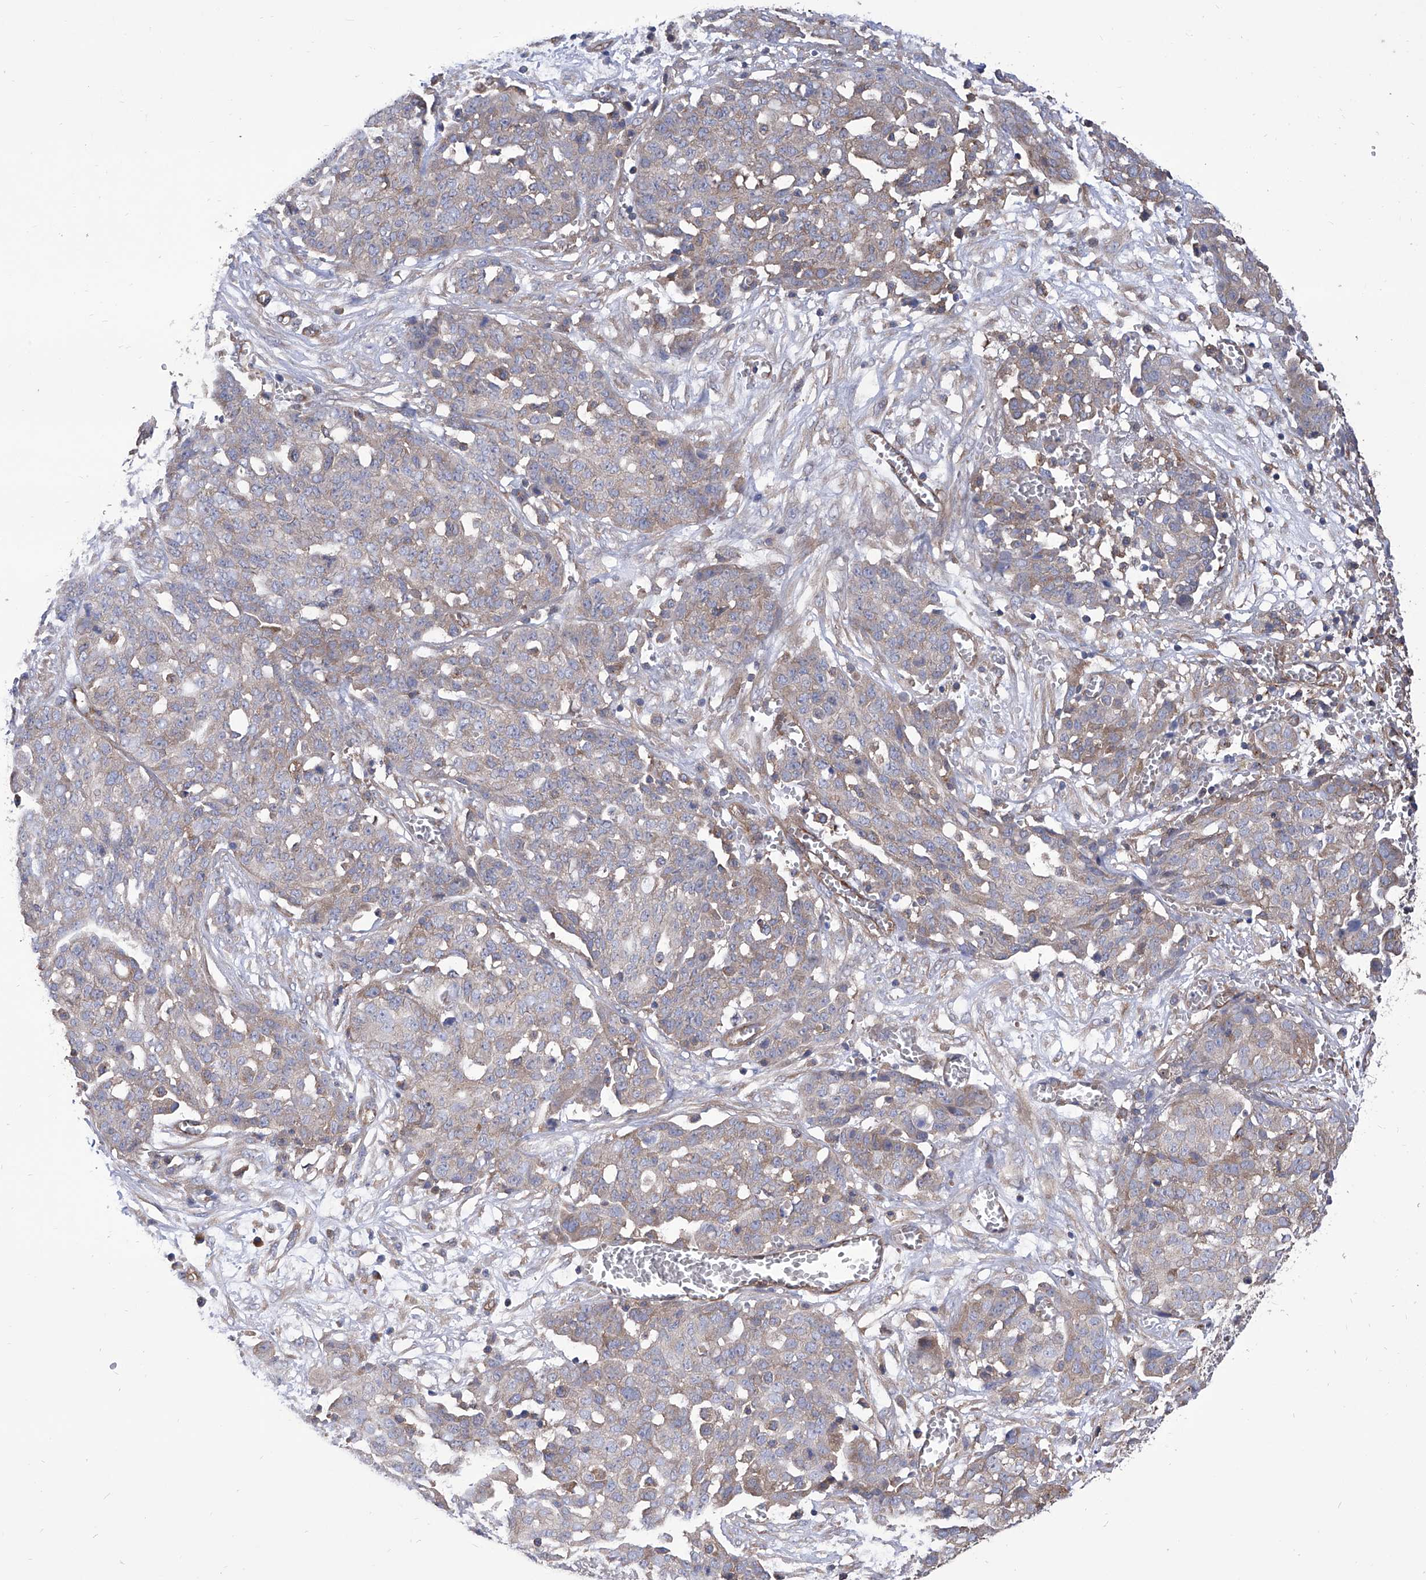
{"staining": {"intensity": "weak", "quantity": "25%-75%", "location": "cytoplasmic/membranous"}, "tissue": "ovarian cancer", "cell_type": "Tumor cells", "image_type": "cancer", "snomed": [{"axis": "morphology", "description": "Cystadenocarcinoma, serous, NOS"}, {"axis": "topography", "description": "Soft tissue"}, {"axis": "topography", "description": "Ovary"}], "caption": "Ovarian serous cystadenocarcinoma stained for a protein displays weak cytoplasmic/membranous positivity in tumor cells.", "gene": "TJAP1", "patient": {"sex": "female", "age": 57}}